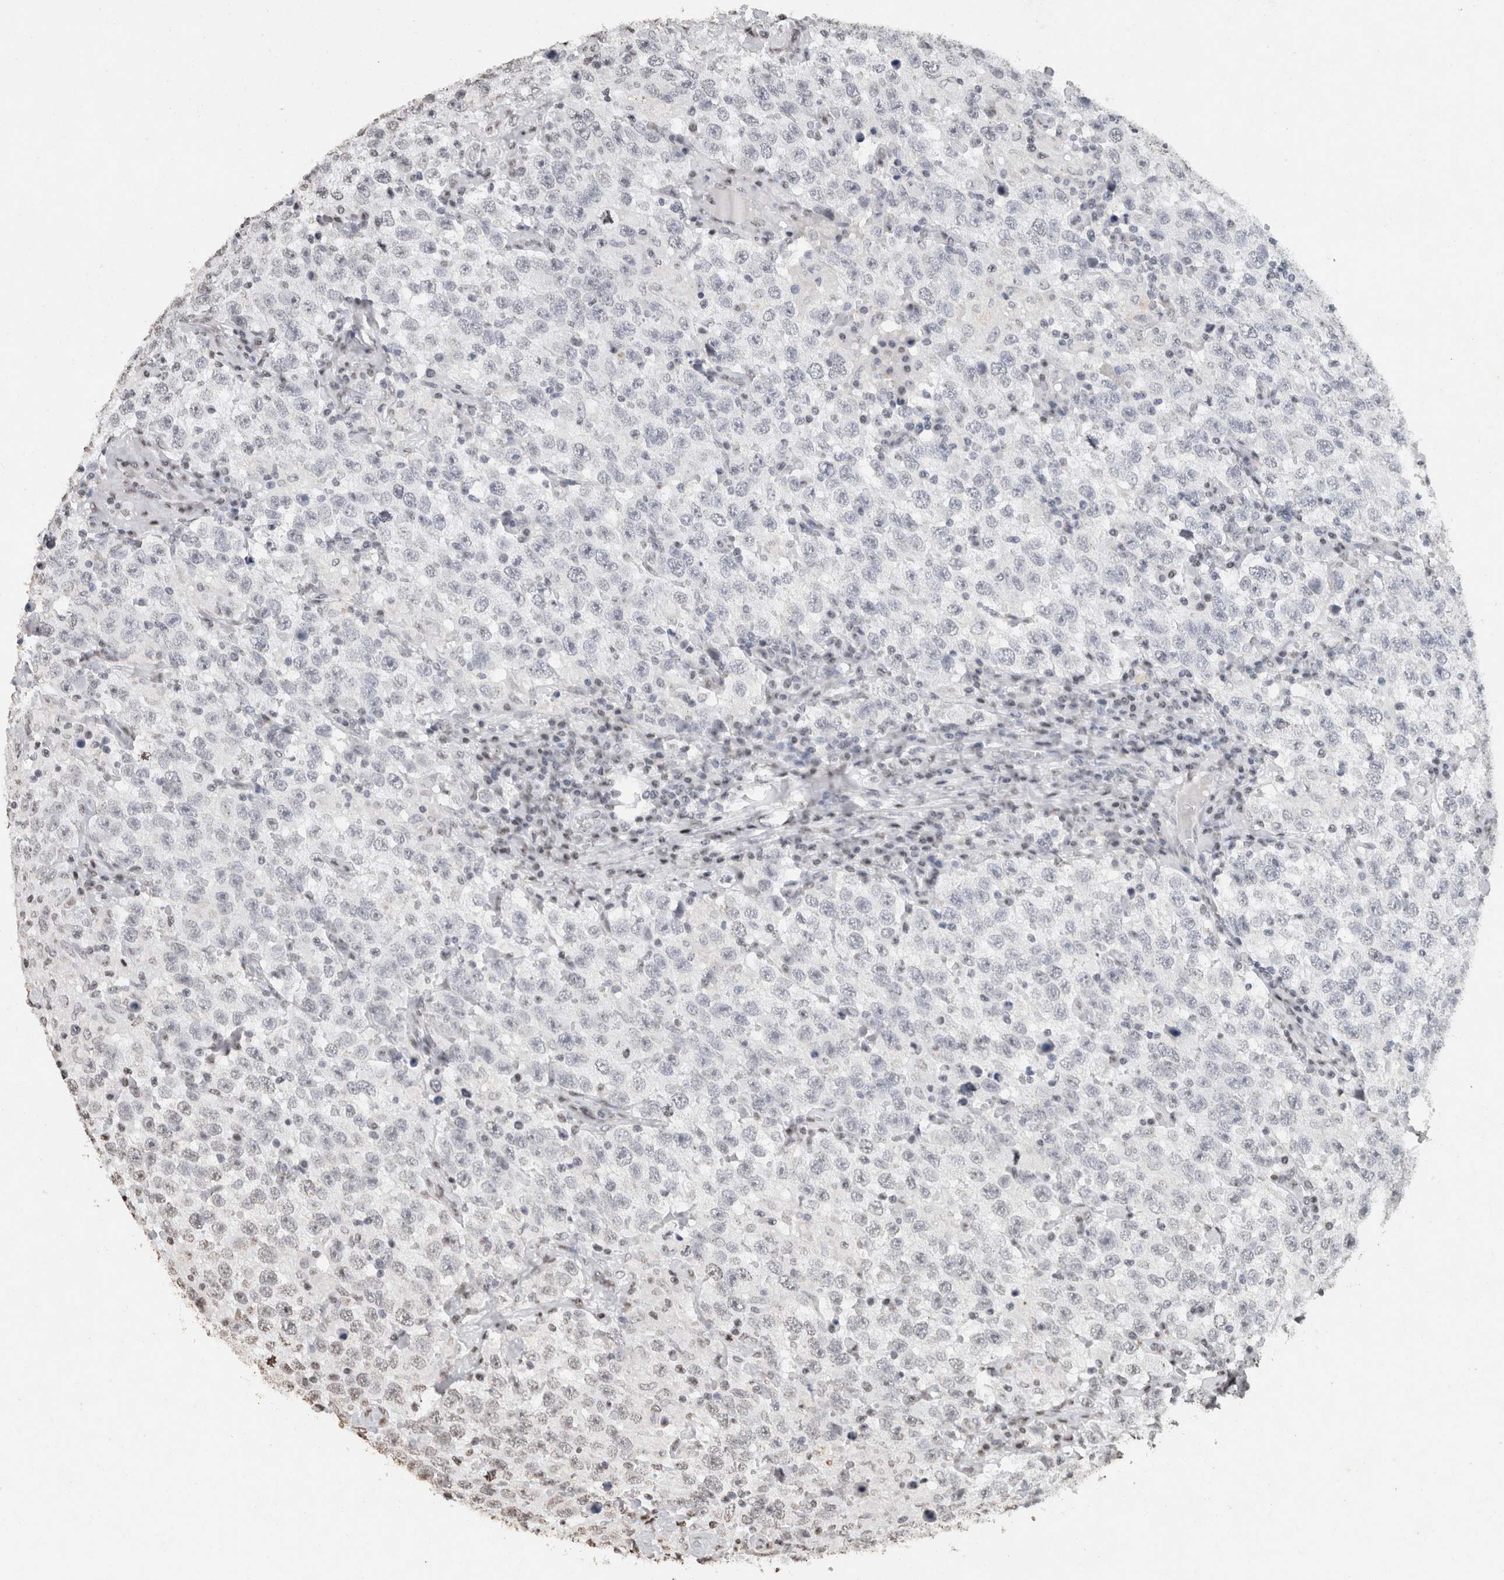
{"staining": {"intensity": "negative", "quantity": "none", "location": "none"}, "tissue": "testis cancer", "cell_type": "Tumor cells", "image_type": "cancer", "snomed": [{"axis": "morphology", "description": "Seminoma, NOS"}, {"axis": "topography", "description": "Testis"}], "caption": "DAB (3,3'-diaminobenzidine) immunohistochemical staining of human testis cancer reveals no significant positivity in tumor cells.", "gene": "CNTN1", "patient": {"sex": "male", "age": 41}}